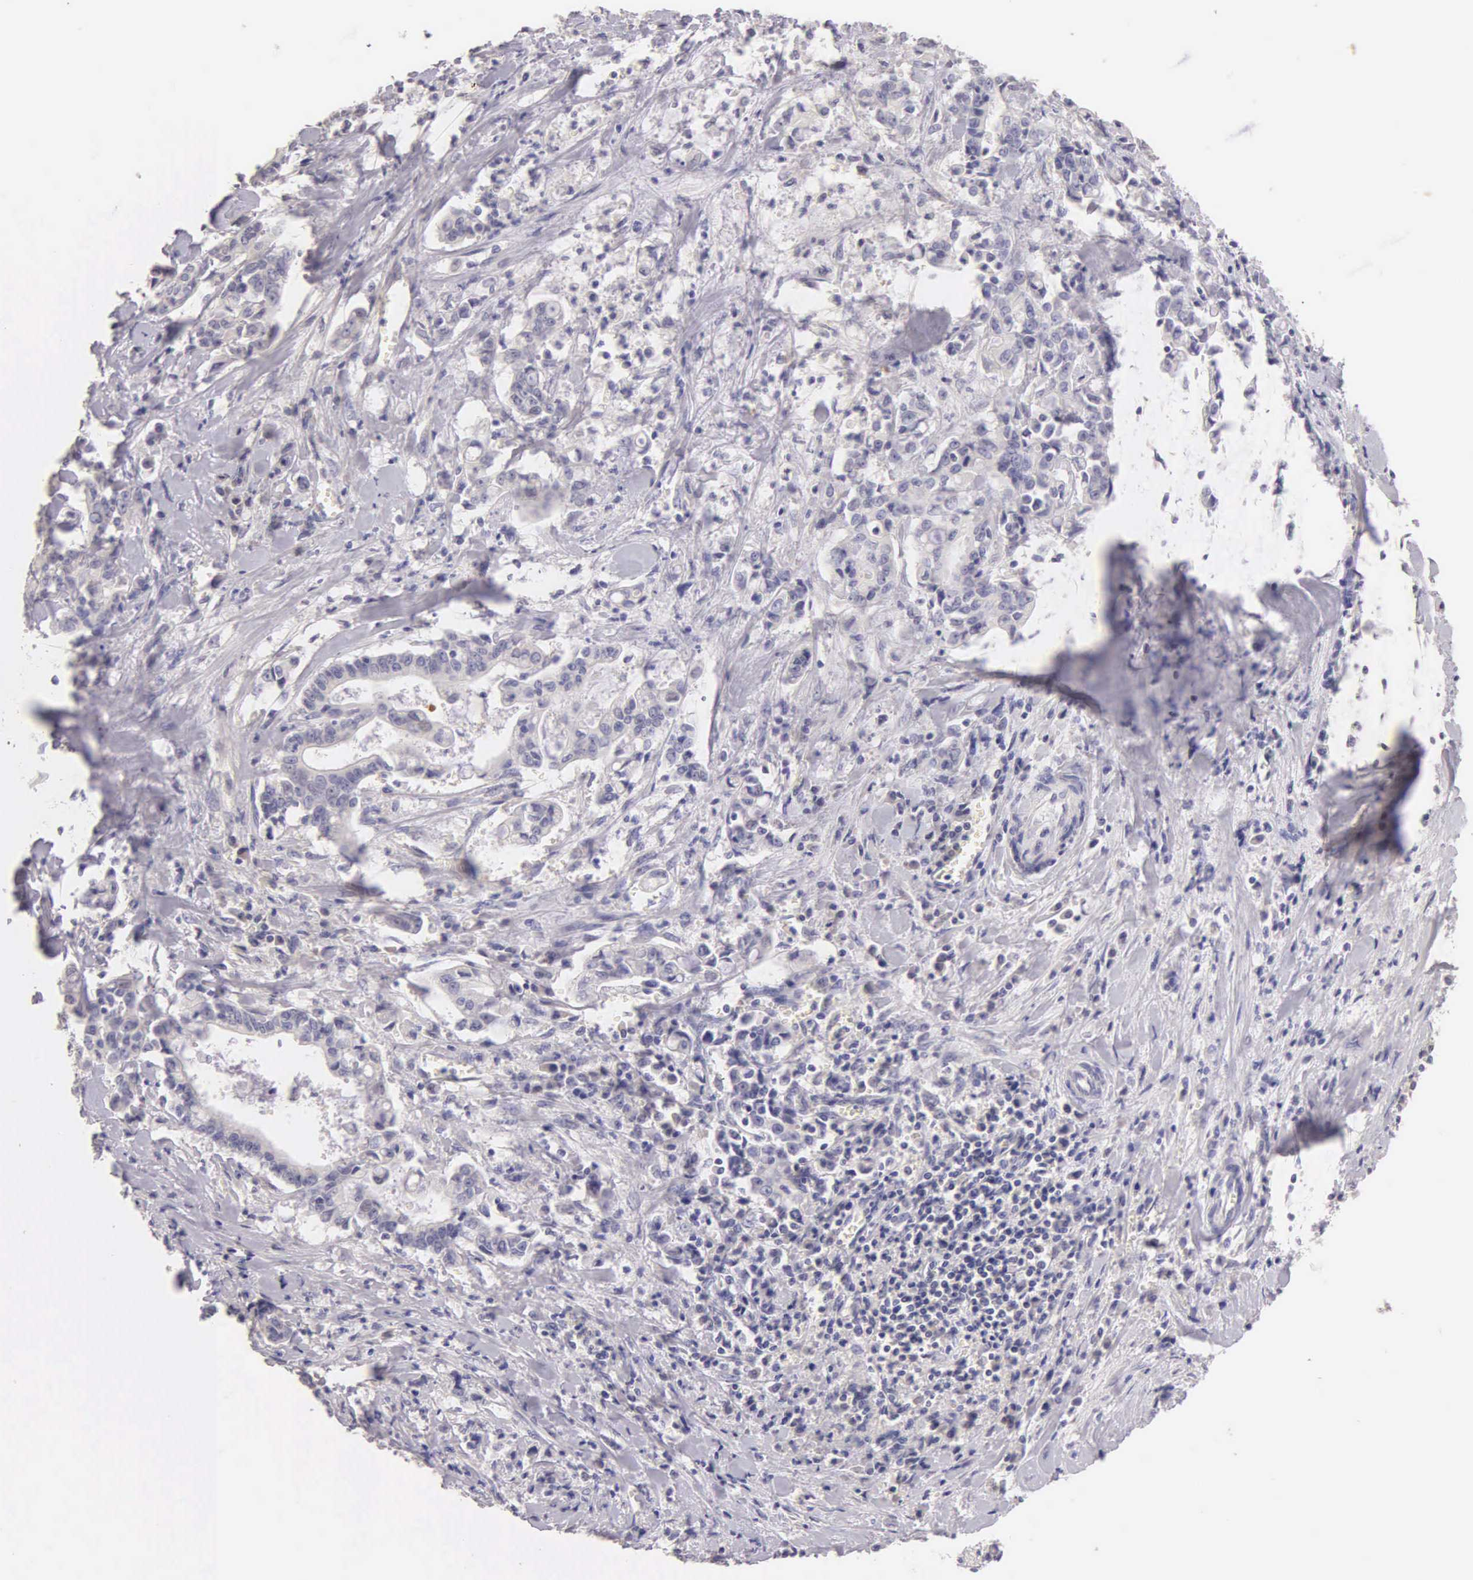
{"staining": {"intensity": "negative", "quantity": "none", "location": "none"}, "tissue": "liver cancer", "cell_type": "Tumor cells", "image_type": "cancer", "snomed": [{"axis": "morphology", "description": "Cholangiocarcinoma"}, {"axis": "topography", "description": "Liver"}], "caption": "Micrograph shows no protein positivity in tumor cells of cholangiocarcinoma (liver) tissue.", "gene": "ESR1", "patient": {"sex": "male", "age": 57}}